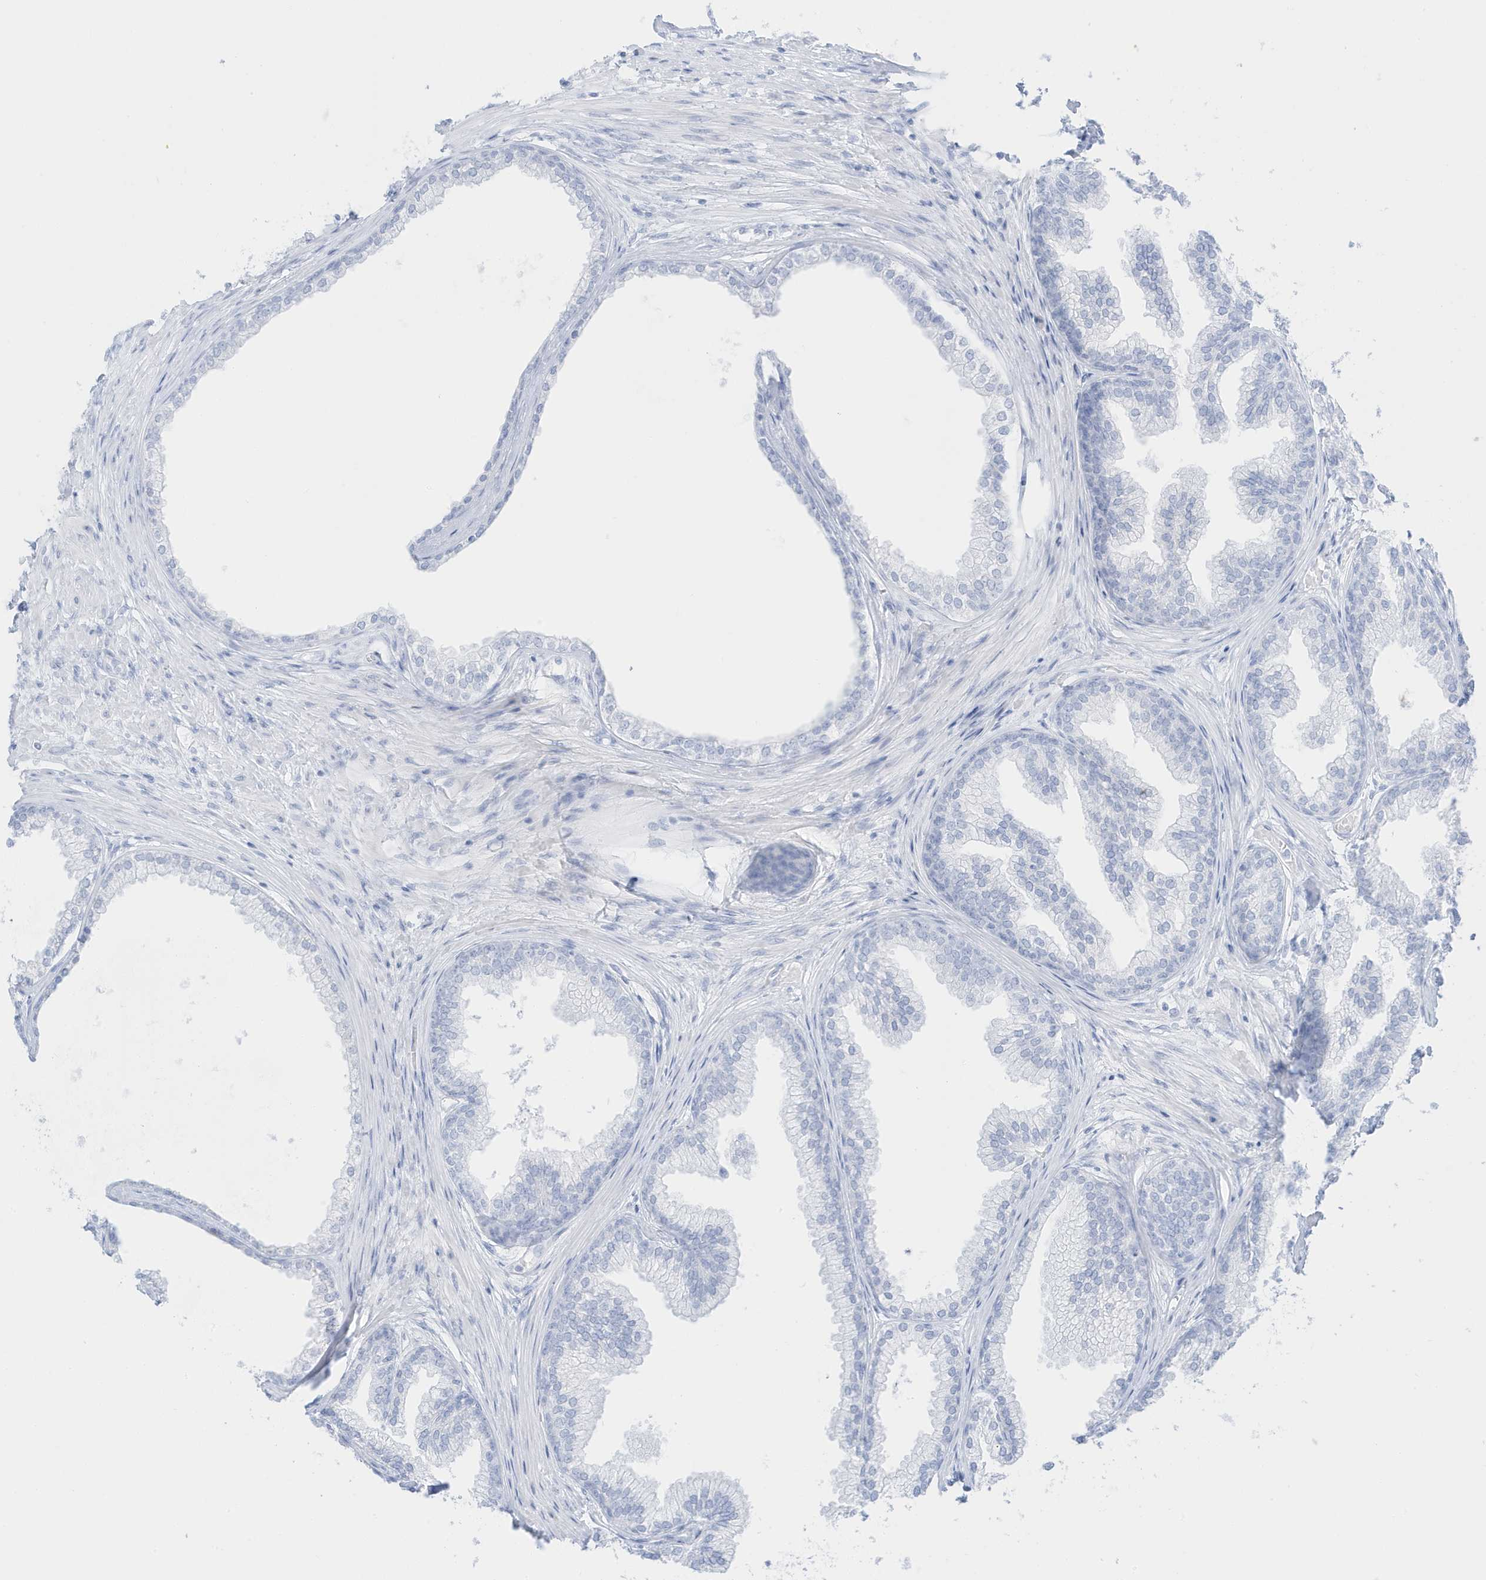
{"staining": {"intensity": "negative", "quantity": "none", "location": "none"}, "tissue": "prostate", "cell_type": "Glandular cells", "image_type": "normal", "snomed": [{"axis": "morphology", "description": "Normal tissue, NOS"}, {"axis": "topography", "description": "Prostate"}], "caption": "Immunohistochemistry (IHC) micrograph of unremarkable prostate: prostate stained with DAB exhibits no significant protein positivity in glandular cells.", "gene": "SLC22A13", "patient": {"sex": "male", "age": 76}}